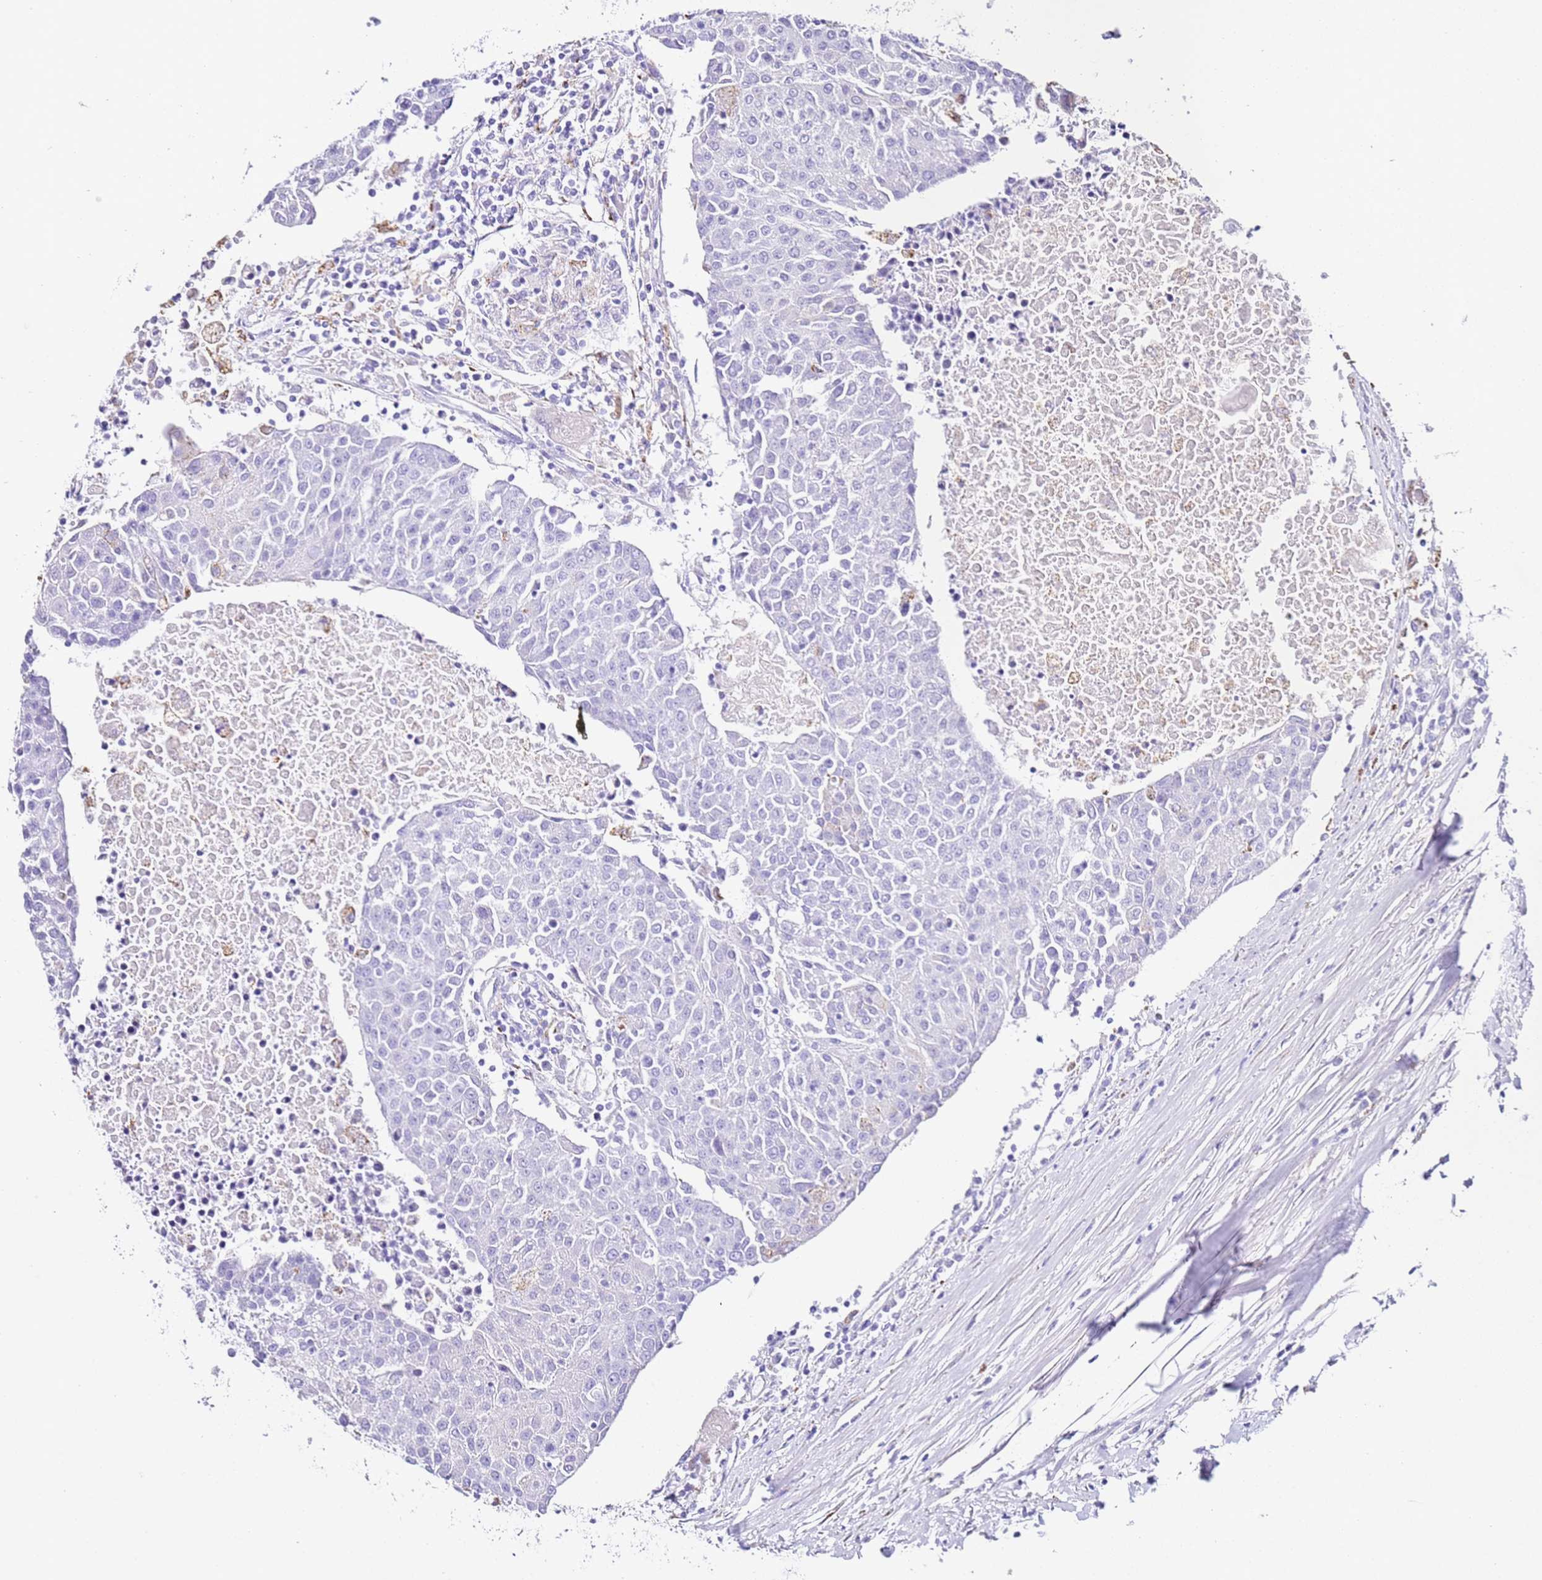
{"staining": {"intensity": "negative", "quantity": "none", "location": "none"}, "tissue": "urothelial cancer", "cell_type": "Tumor cells", "image_type": "cancer", "snomed": [{"axis": "morphology", "description": "Urothelial carcinoma, High grade"}, {"axis": "topography", "description": "Urinary bladder"}], "caption": "Immunohistochemistry (IHC) of urothelial cancer displays no positivity in tumor cells.", "gene": "PTBP2", "patient": {"sex": "female", "age": 85}}